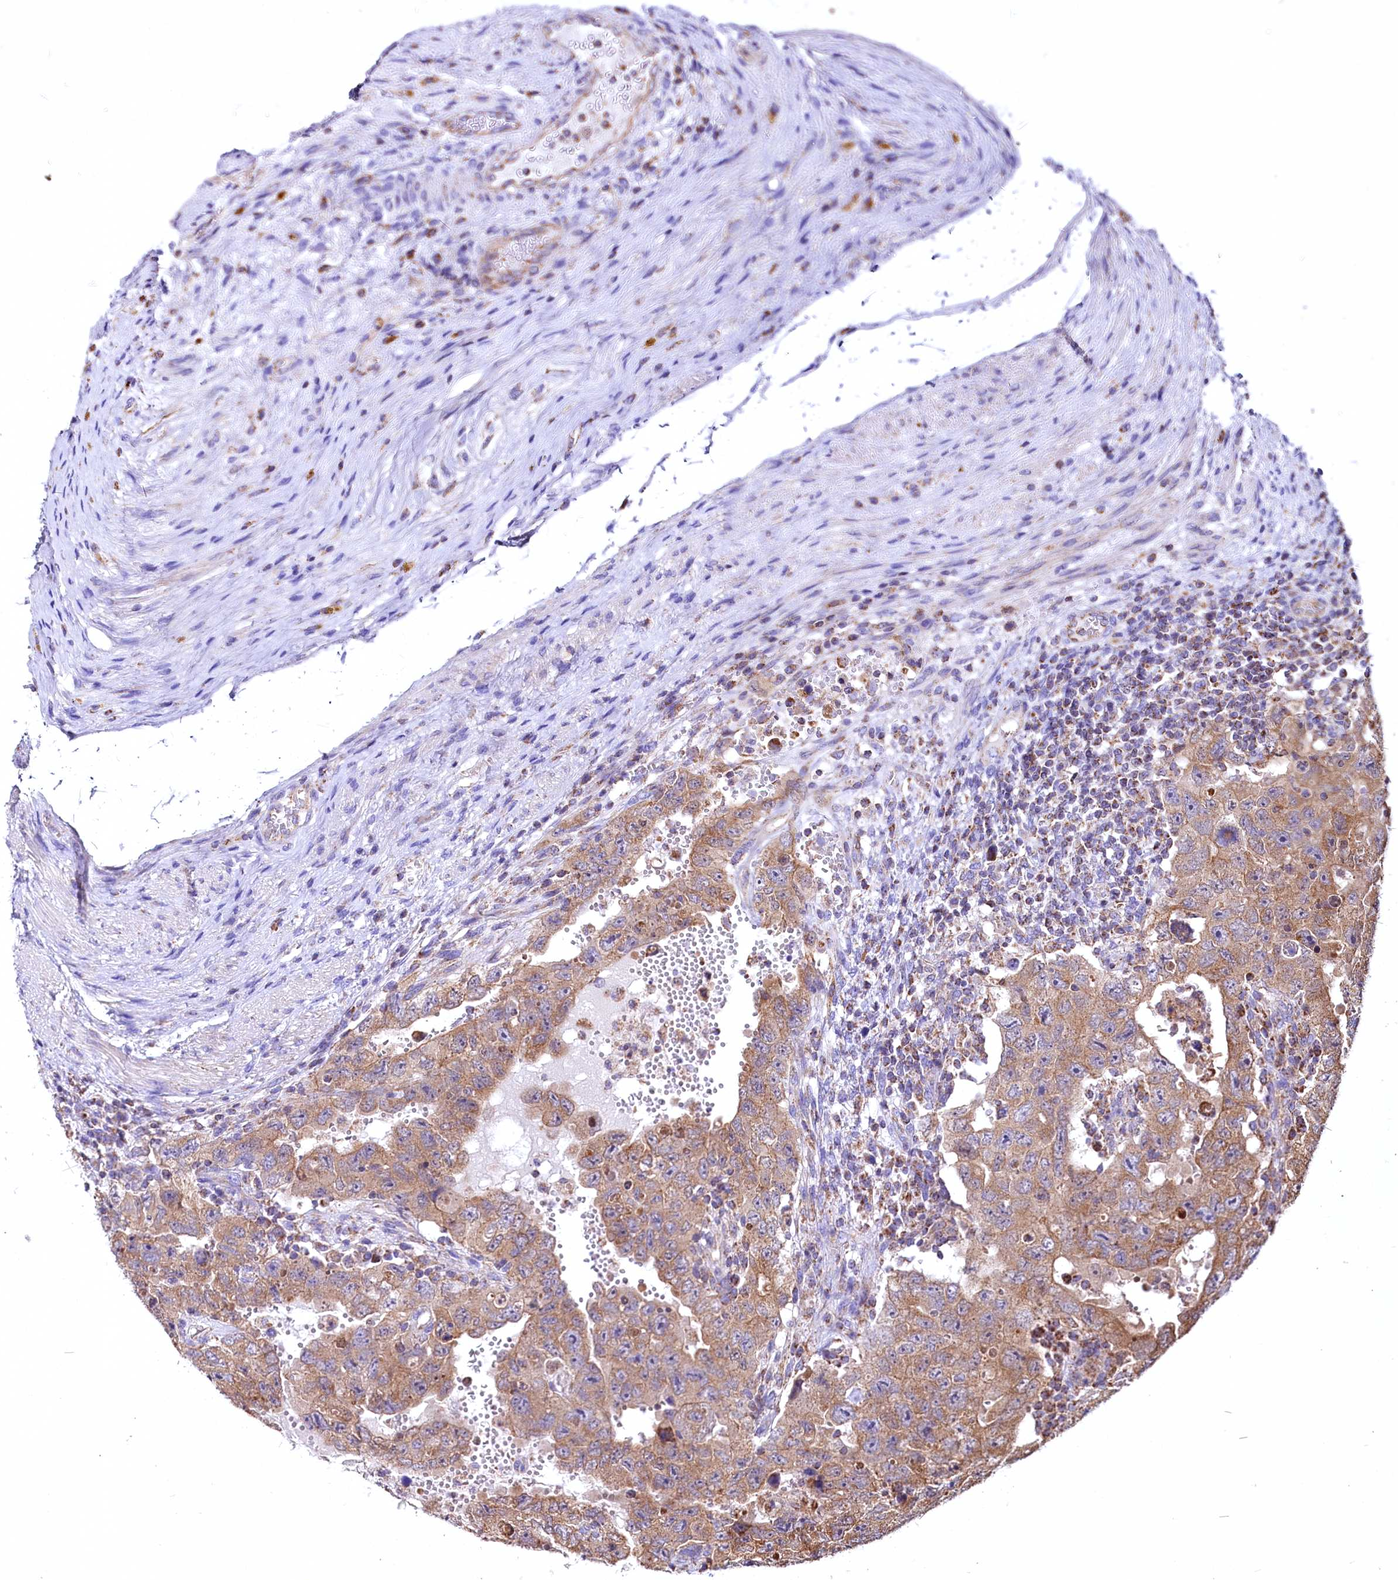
{"staining": {"intensity": "moderate", "quantity": ">75%", "location": "cytoplasmic/membranous"}, "tissue": "testis cancer", "cell_type": "Tumor cells", "image_type": "cancer", "snomed": [{"axis": "morphology", "description": "Carcinoma, Embryonal, NOS"}, {"axis": "topography", "description": "Testis"}], "caption": "DAB immunohistochemical staining of human embryonal carcinoma (testis) demonstrates moderate cytoplasmic/membranous protein expression in approximately >75% of tumor cells. (DAB (3,3'-diaminobenzidine) IHC with brightfield microscopy, high magnification).", "gene": "NUDT15", "patient": {"sex": "male", "age": 26}}